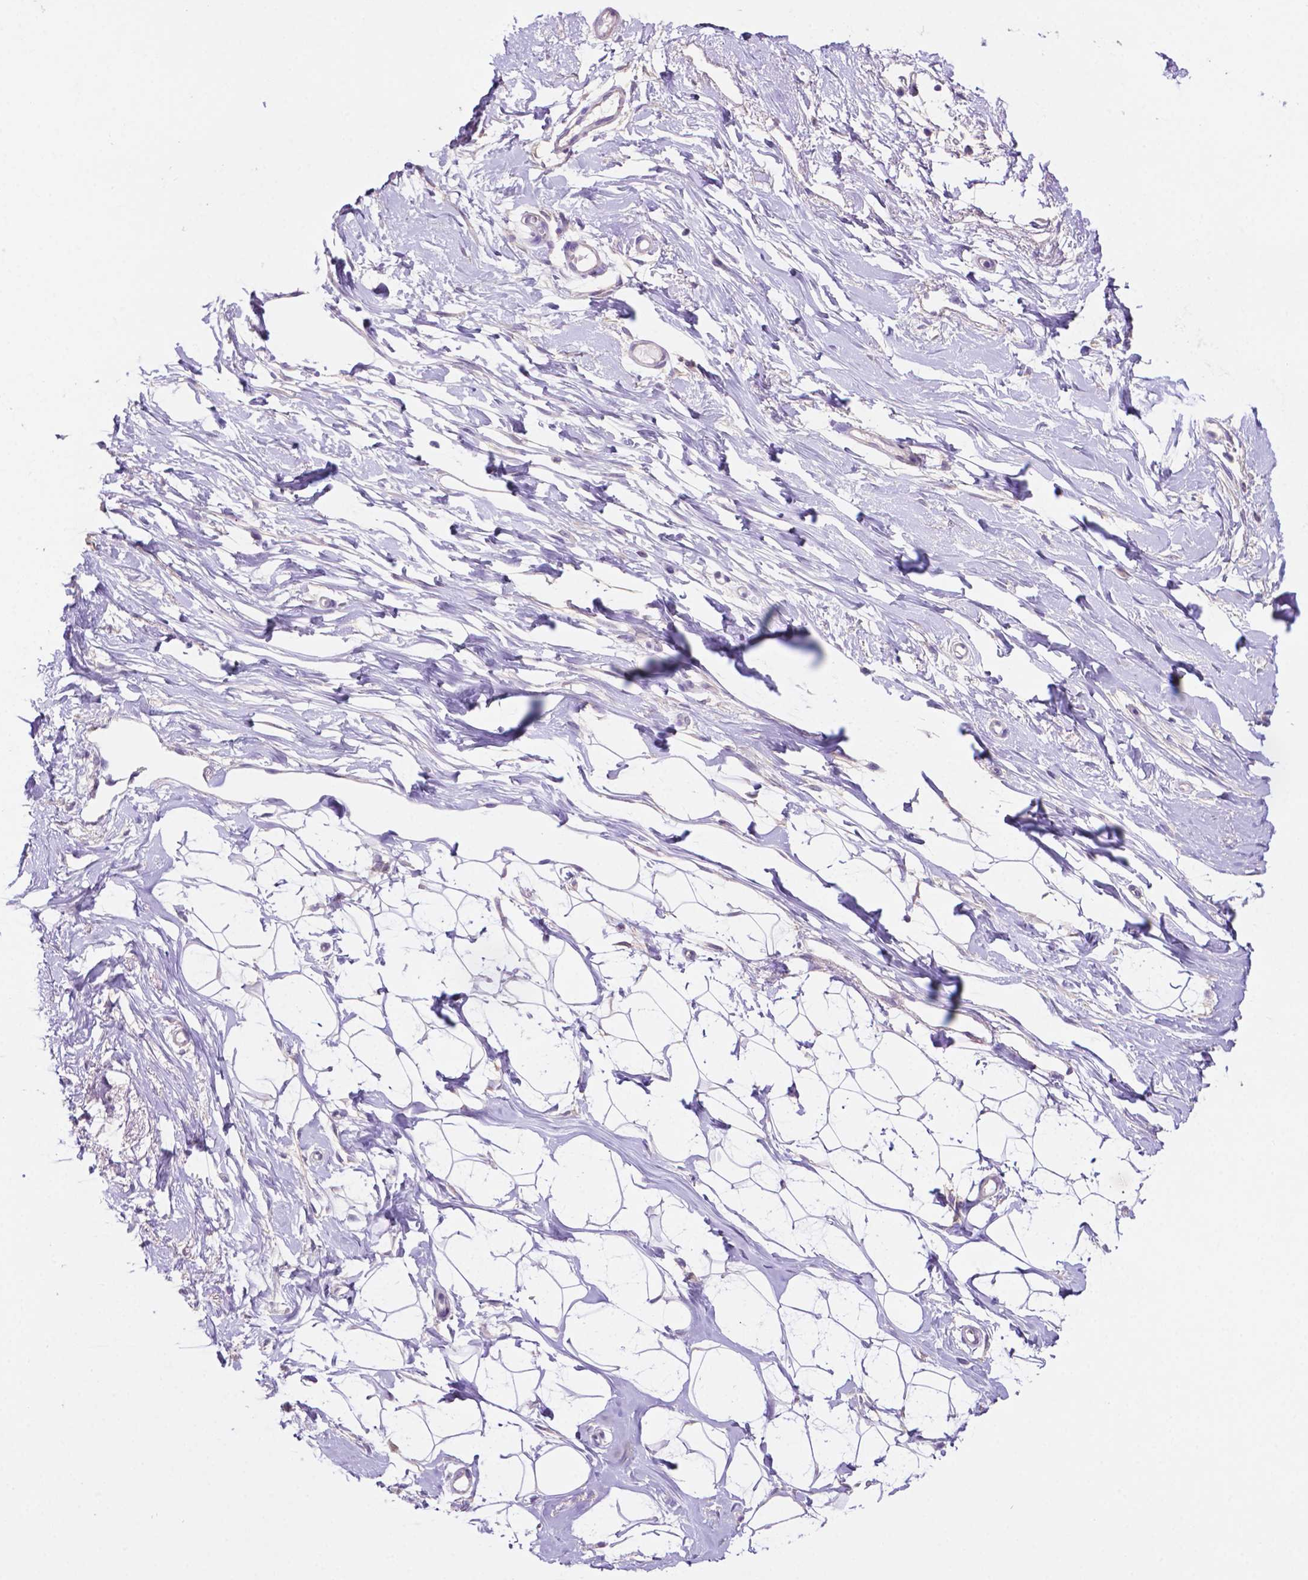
{"staining": {"intensity": "negative", "quantity": "none", "location": "none"}, "tissue": "breast", "cell_type": "Adipocytes", "image_type": "normal", "snomed": [{"axis": "morphology", "description": "Normal tissue, NOS"}, {"axis": "topography", "description": "Breast"}], "caption": "Adipocytes show no significant positivity in unremarkable breast. The staining was performed using DAB (3,3'-diaminobenzidine) to visualize the protein expression in brown, while the nuclei were stained in blue with hematoxylin (Magnification: 20x).", "gene": "PRPS2", "patient": {"sex": "female", "age": 49}}